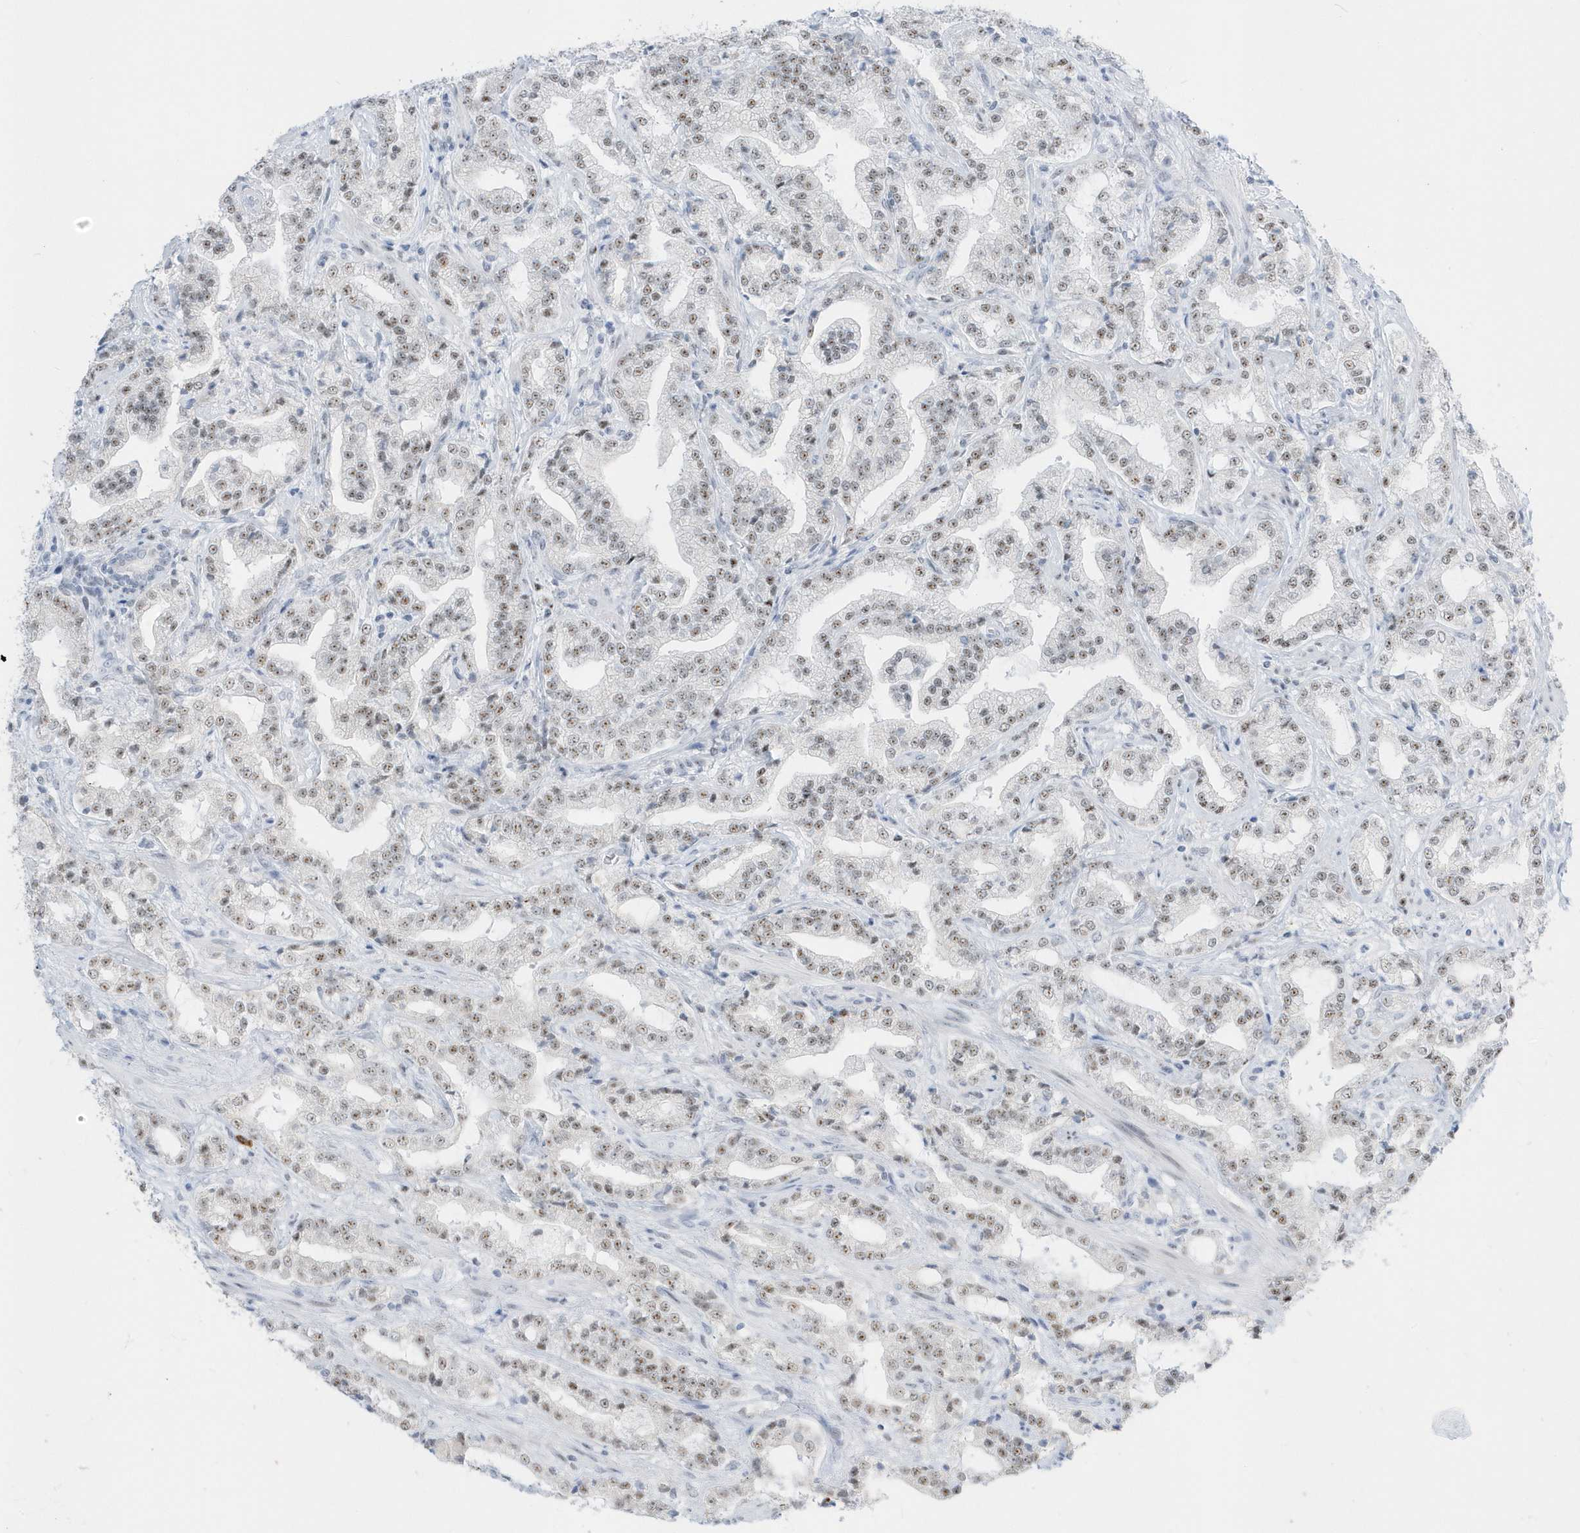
{"staining": {"intensity": "moderate", "quantity": ">75%", "location": "nuclear"}, "tissue": "prostate cancer", "cell_type": "Tumor cells", "image_type": "cancer", "snomed": [{"axis": "morphology", "description": "Adenocarcinoma, High grade"}, {"axis": "topography", "description": "Prostate"}], "caption": "Immunohistochemistry of prostate cancer demonstrates medium levels of moderate nuclear expression in approximately >75% of tumor cells. The staining was performed using DAB (3,3'-diaminobenzidine) to visualize the protein expression in brown, while the nuclei were stained in blue with hematoxylin (Magnification: 20x).", "gene": "PLEKHN1", "patient": {"sex": "male", "age": 64}}